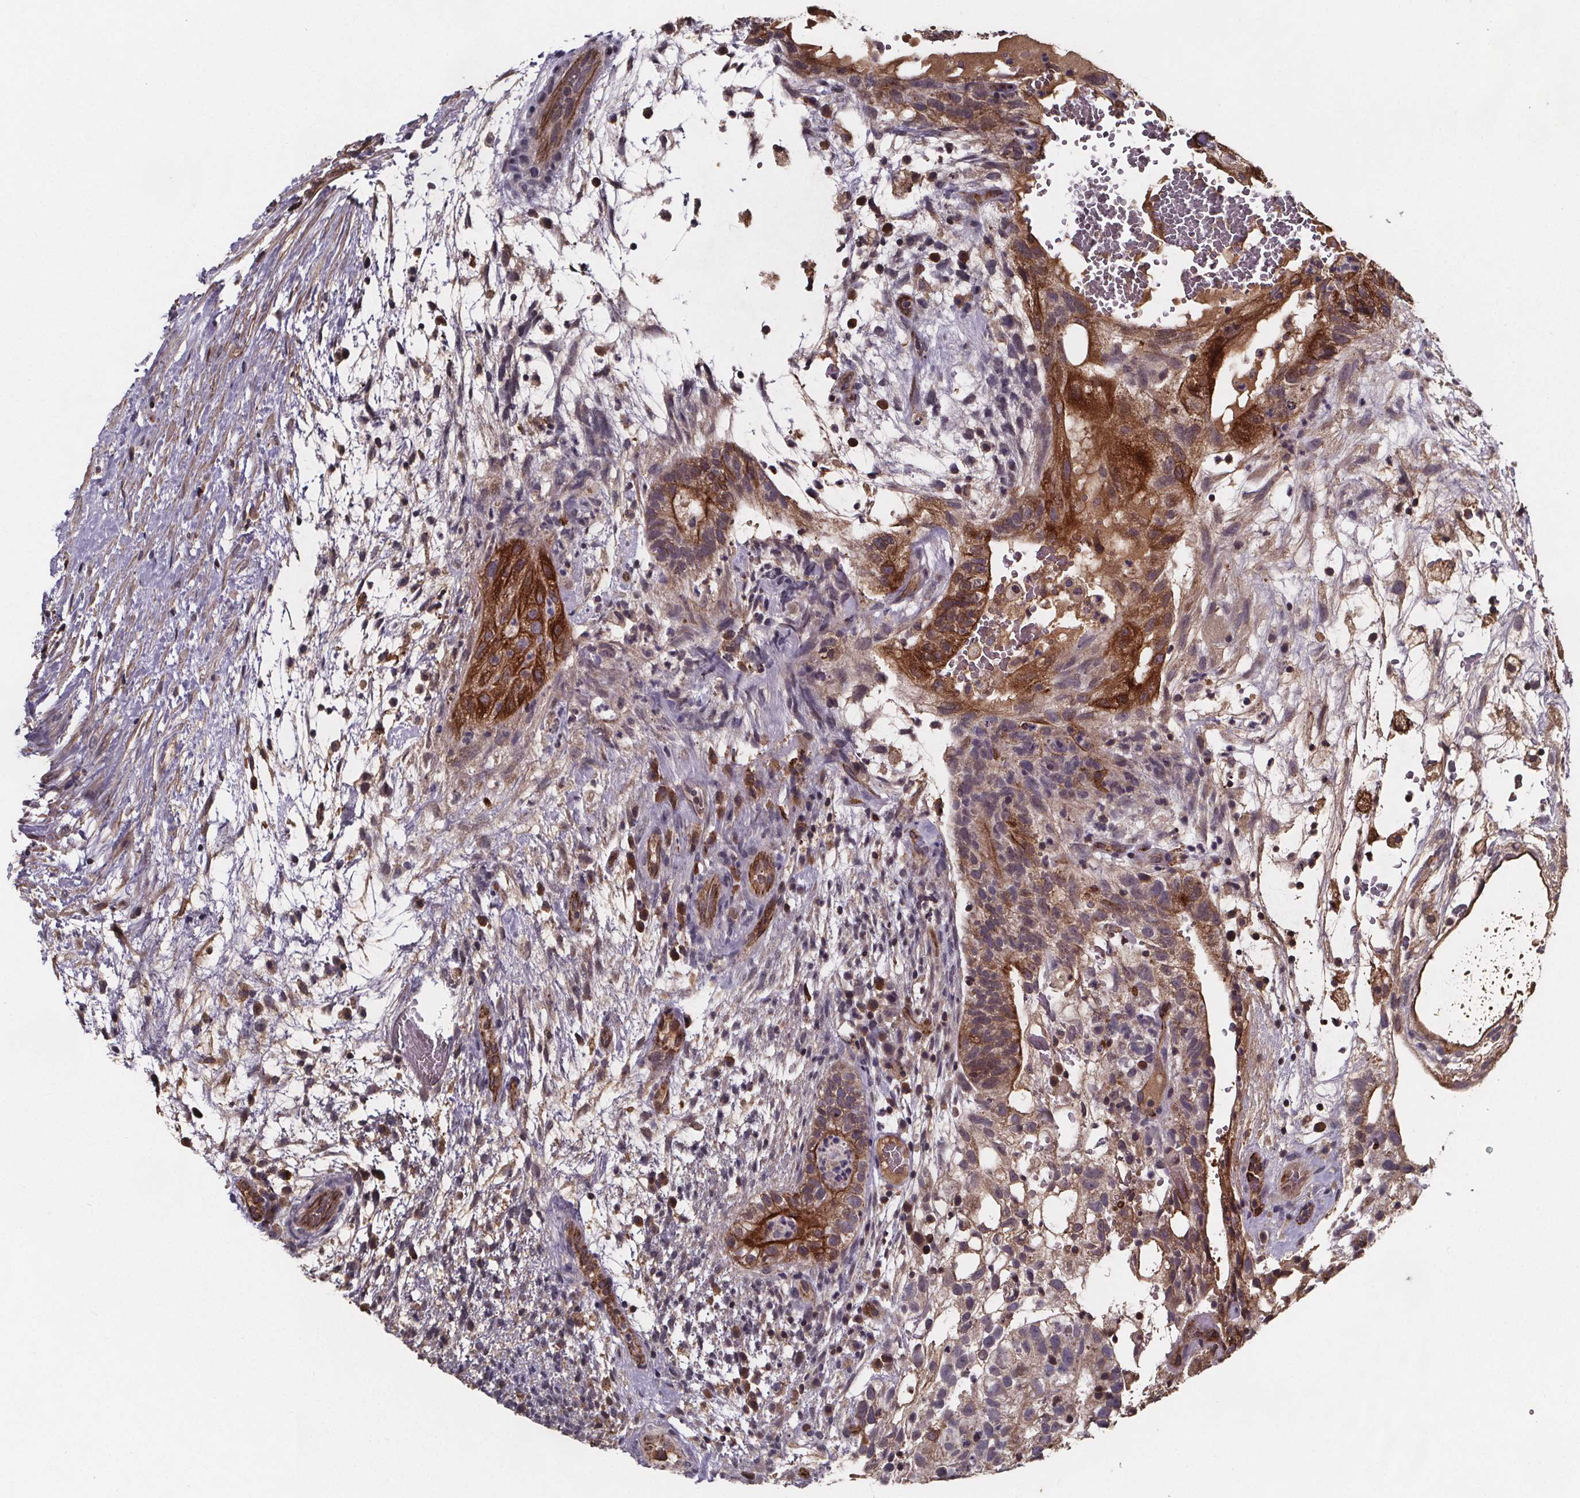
{"staining": {"intensity": "strong", "quantity": "25%-75%", "location": "cytoplasmic/membranous"}, "tissue": "testis cancer", "cell_type": "Tumor cells", "image_type": "cancer", "snomed": [{"axis": "morphology", "description": "Normal tissue, NOS"}, {"axis": "morphology", "description": "Carcinoma, Embryonal, NOS"}, {"axis": "topography", "description": "Testis"}], "caption": "Tumor cells show high levels of strong cytoplasmic/membranous staining in approximately 25%-75% of cells in testis cancer (embryonal carcinoma). Immunohistochemistry (ihc) stains the protein in brown and the nuclei are stained blue.", "gene": "FASTKD3", "patient": {"sex": "male", "age": 32}}